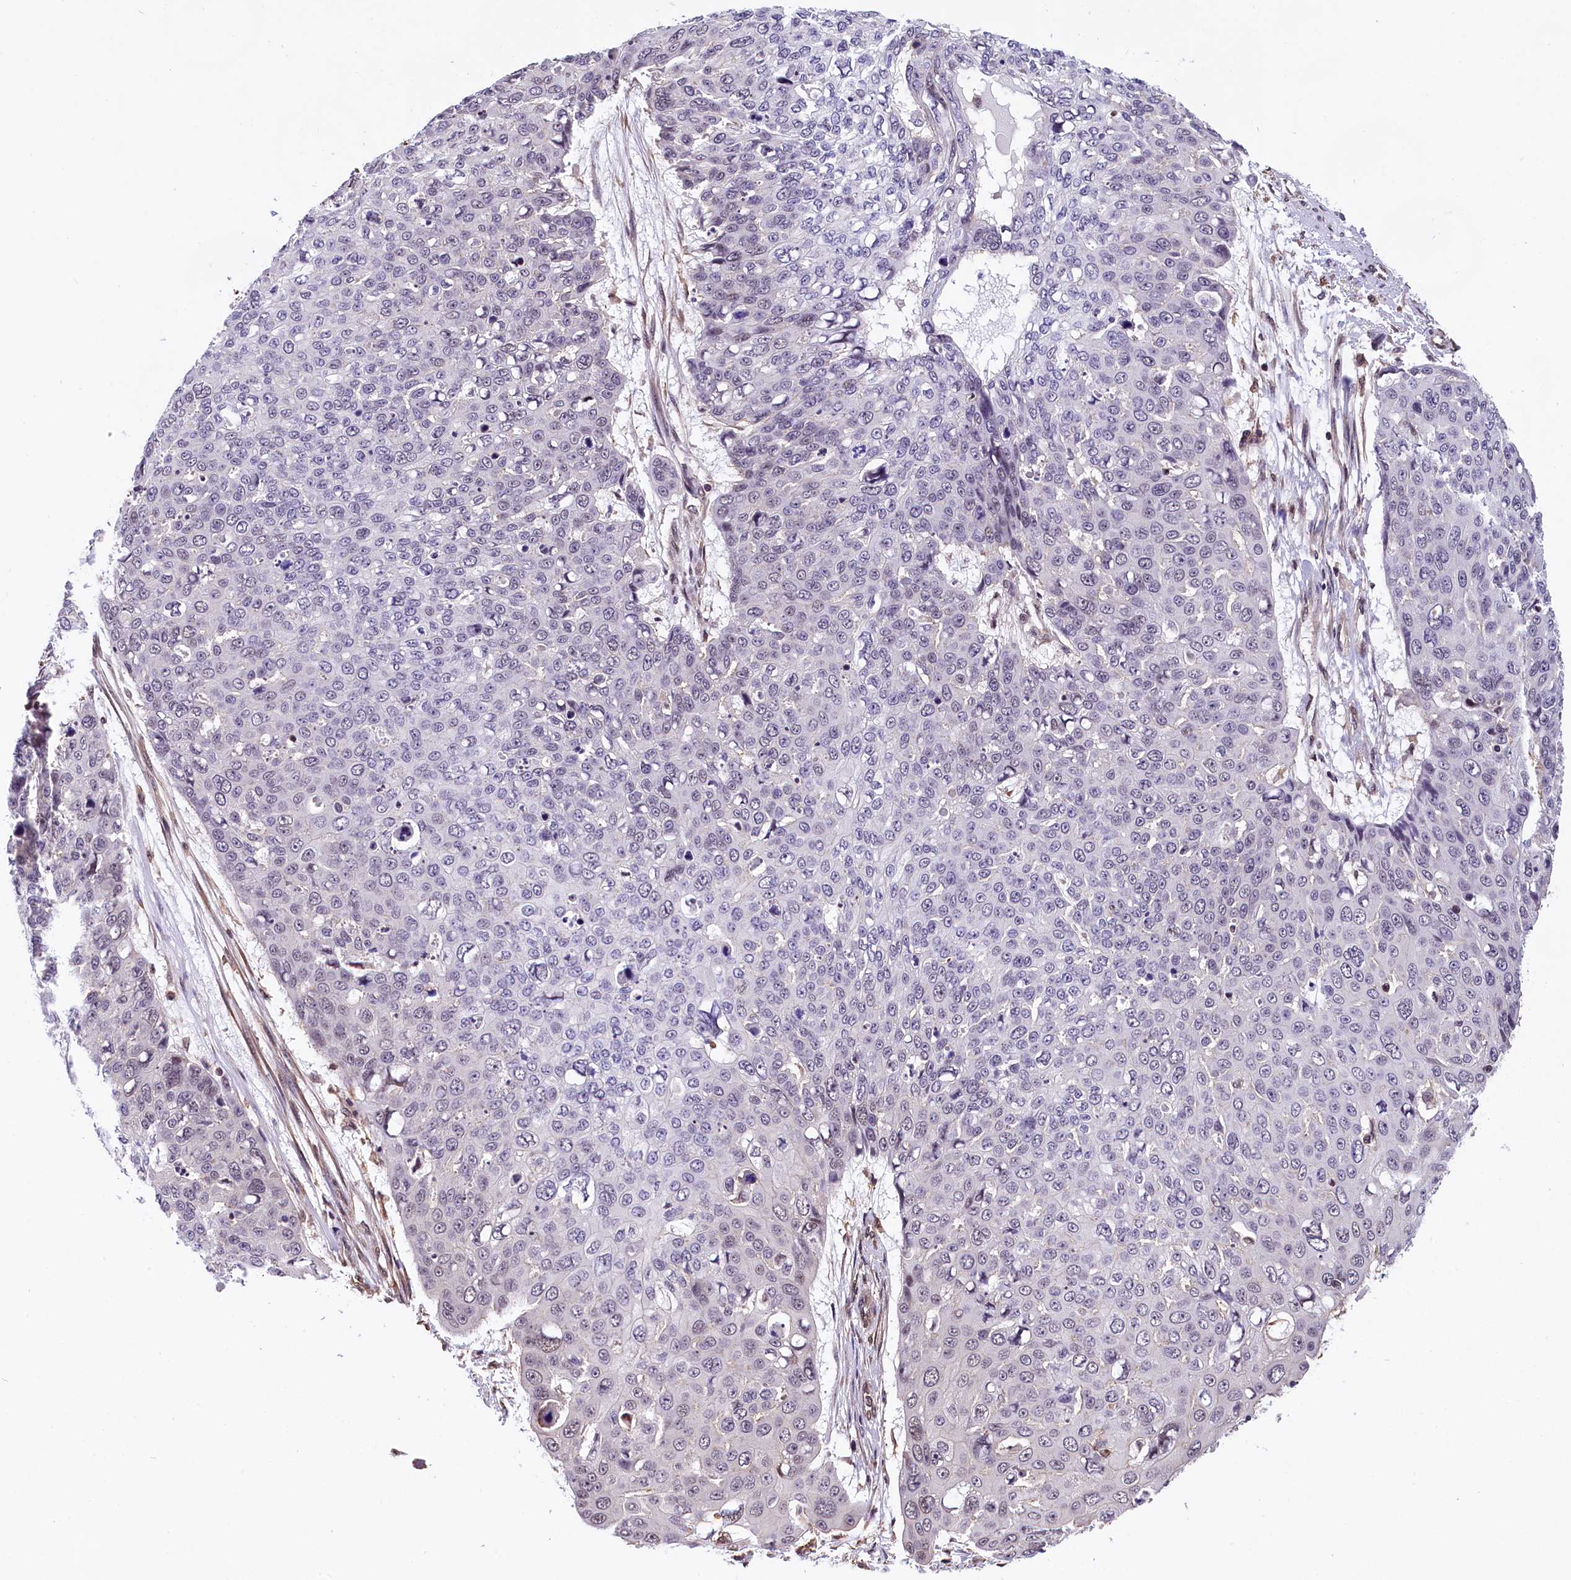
{"staining": {"intensity": "negative", "quantity": "none", "location": "none"}, "tissue": "skin cancer", "cell_type": "Tumor cells", "image_type": "cancer", "snomed": [{"axis": "morphology", "description": "Squamous cell carcinoma, NOS"}, {"axis": "topography", "description": "Skin"}], "caption": "The immunohistochemistry (IHC) photomicrograph has no significant positivity in tumor cells of skin cancer tissue.", "gene": "ZC3H4", "patient": {"sex": "male", "age": 71}}